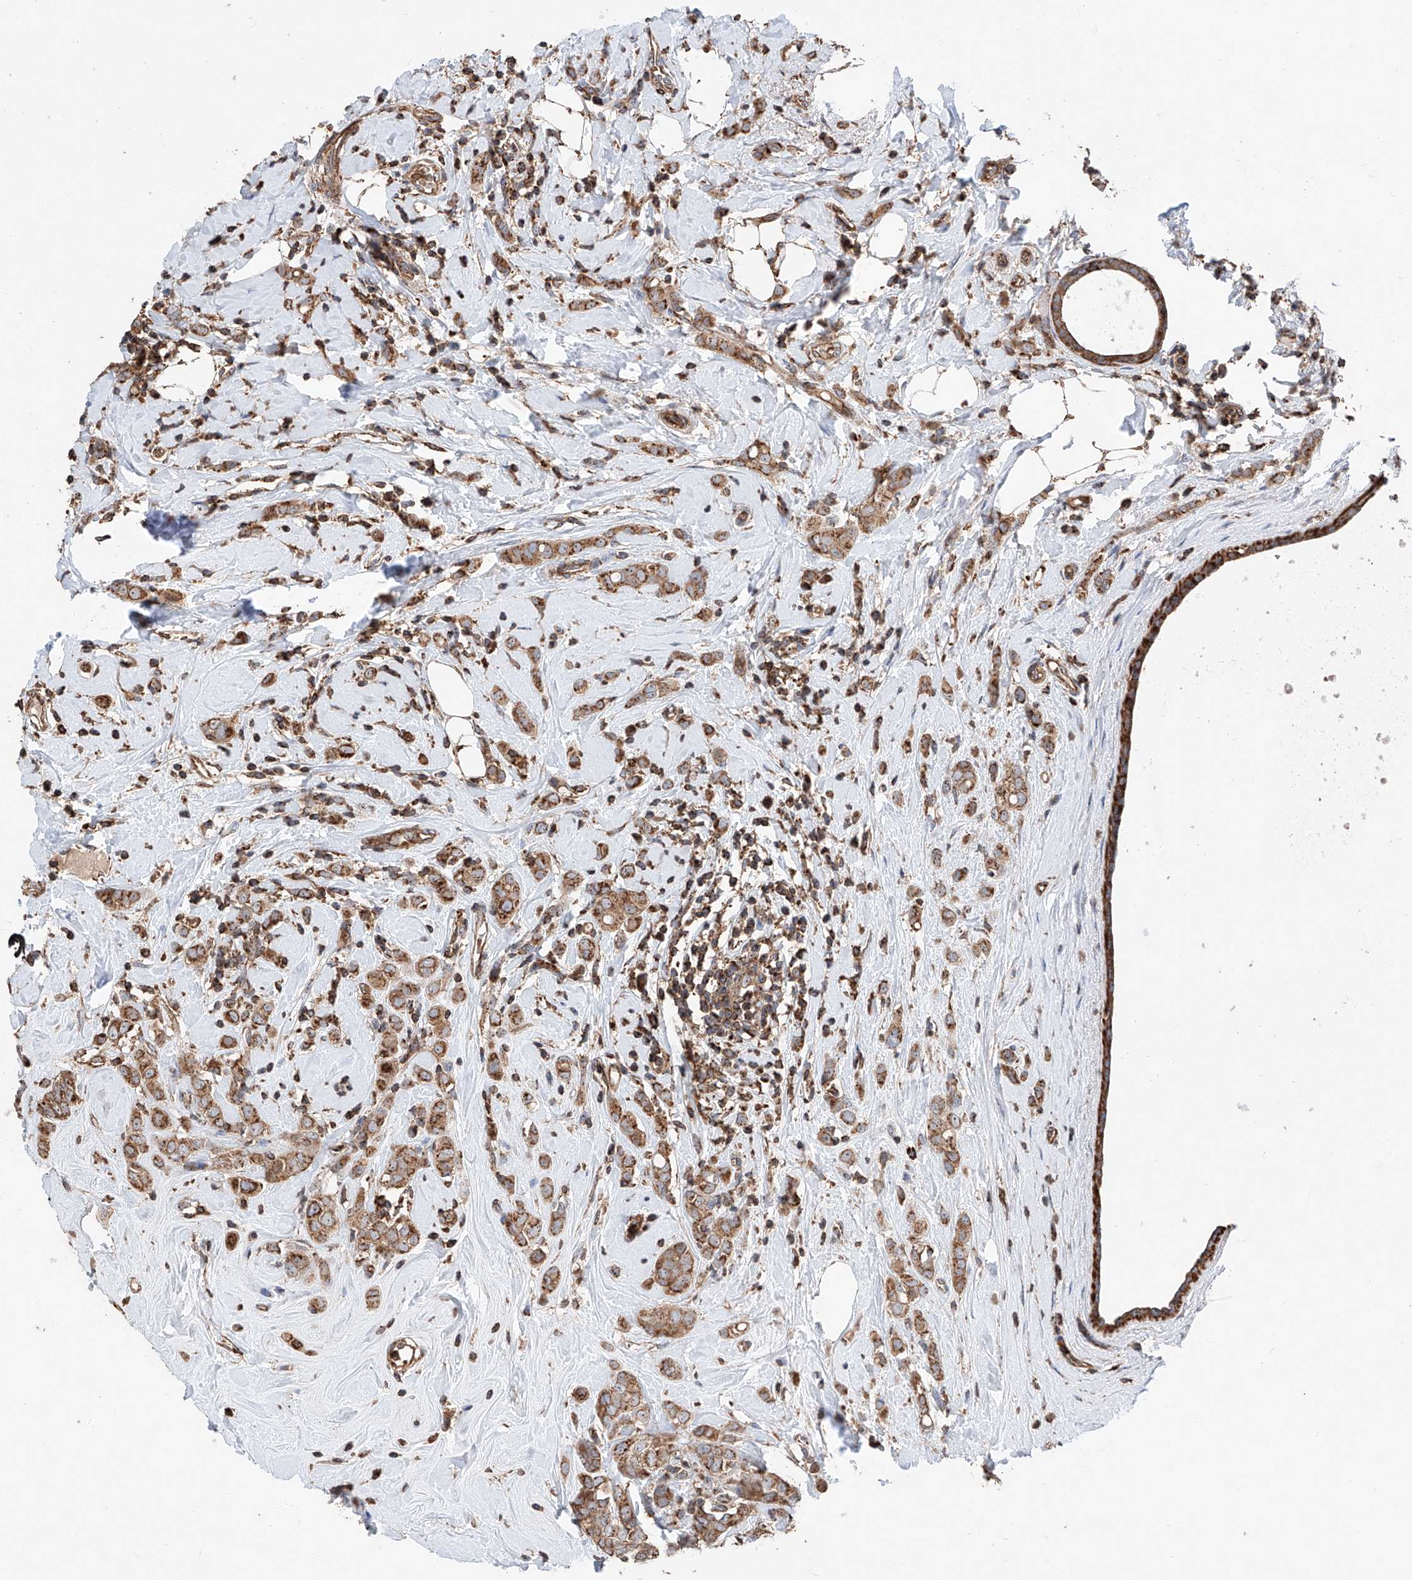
{"staining": {"intensity": "moderate", "quantity": ">75%", "location": "cytoplasmic/membranous"}, "tissue": "breast cancer", "cell_type": "Tumor cells", "image_type": "cancer", "snomed": [{"axis": "morphology", "description": "Lobular carcinoma"}, {"axis": "topography", "description": "Breast"}], "caption": "There is medium levels of moderate cytoplasmic/membranous staining in tumor cells of breast cancer, as demonstrated by immunohistochemical staining (brown color).", "gene": "PISD", "patient": {"sex": "female", "age": 47}}